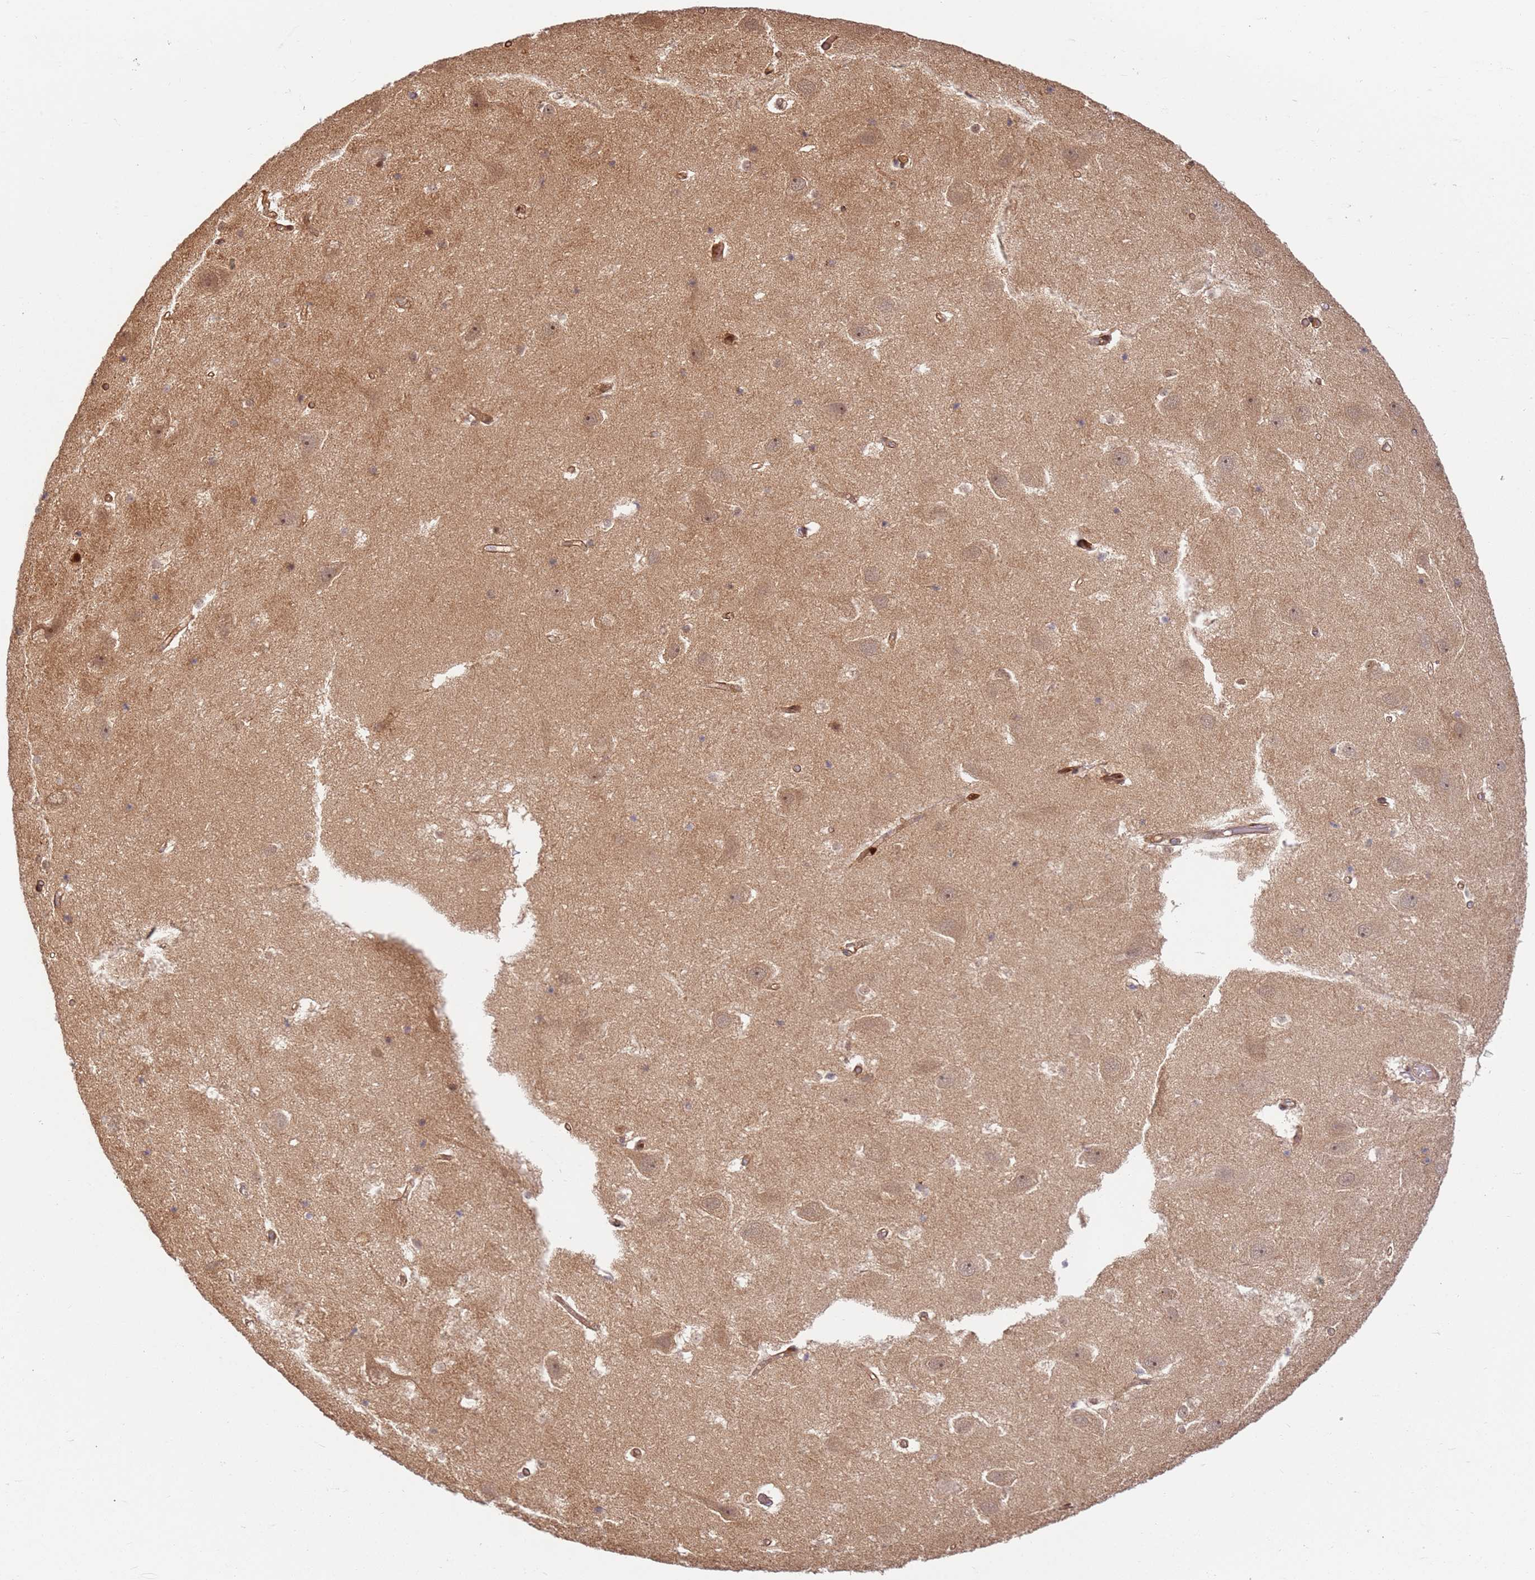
{"staining": {"intensity": "weak", "quantity": "<25%", "location": "cytoplasmic/membranous"}, "tissue": "hippocampus", "cell_type": "Glial cells", "image_type": "normal", "snomed": [{"axis": "morphology", "description": "Normal tissue, NOS"}, {"axis": "topography", "description": "Hippocampus"}], "caption": "IHC of unremarkable human hippocampus displays no expression in glial cells.", "gene": "TMEM233", "patient": {"sex": "female", "age": 52}}